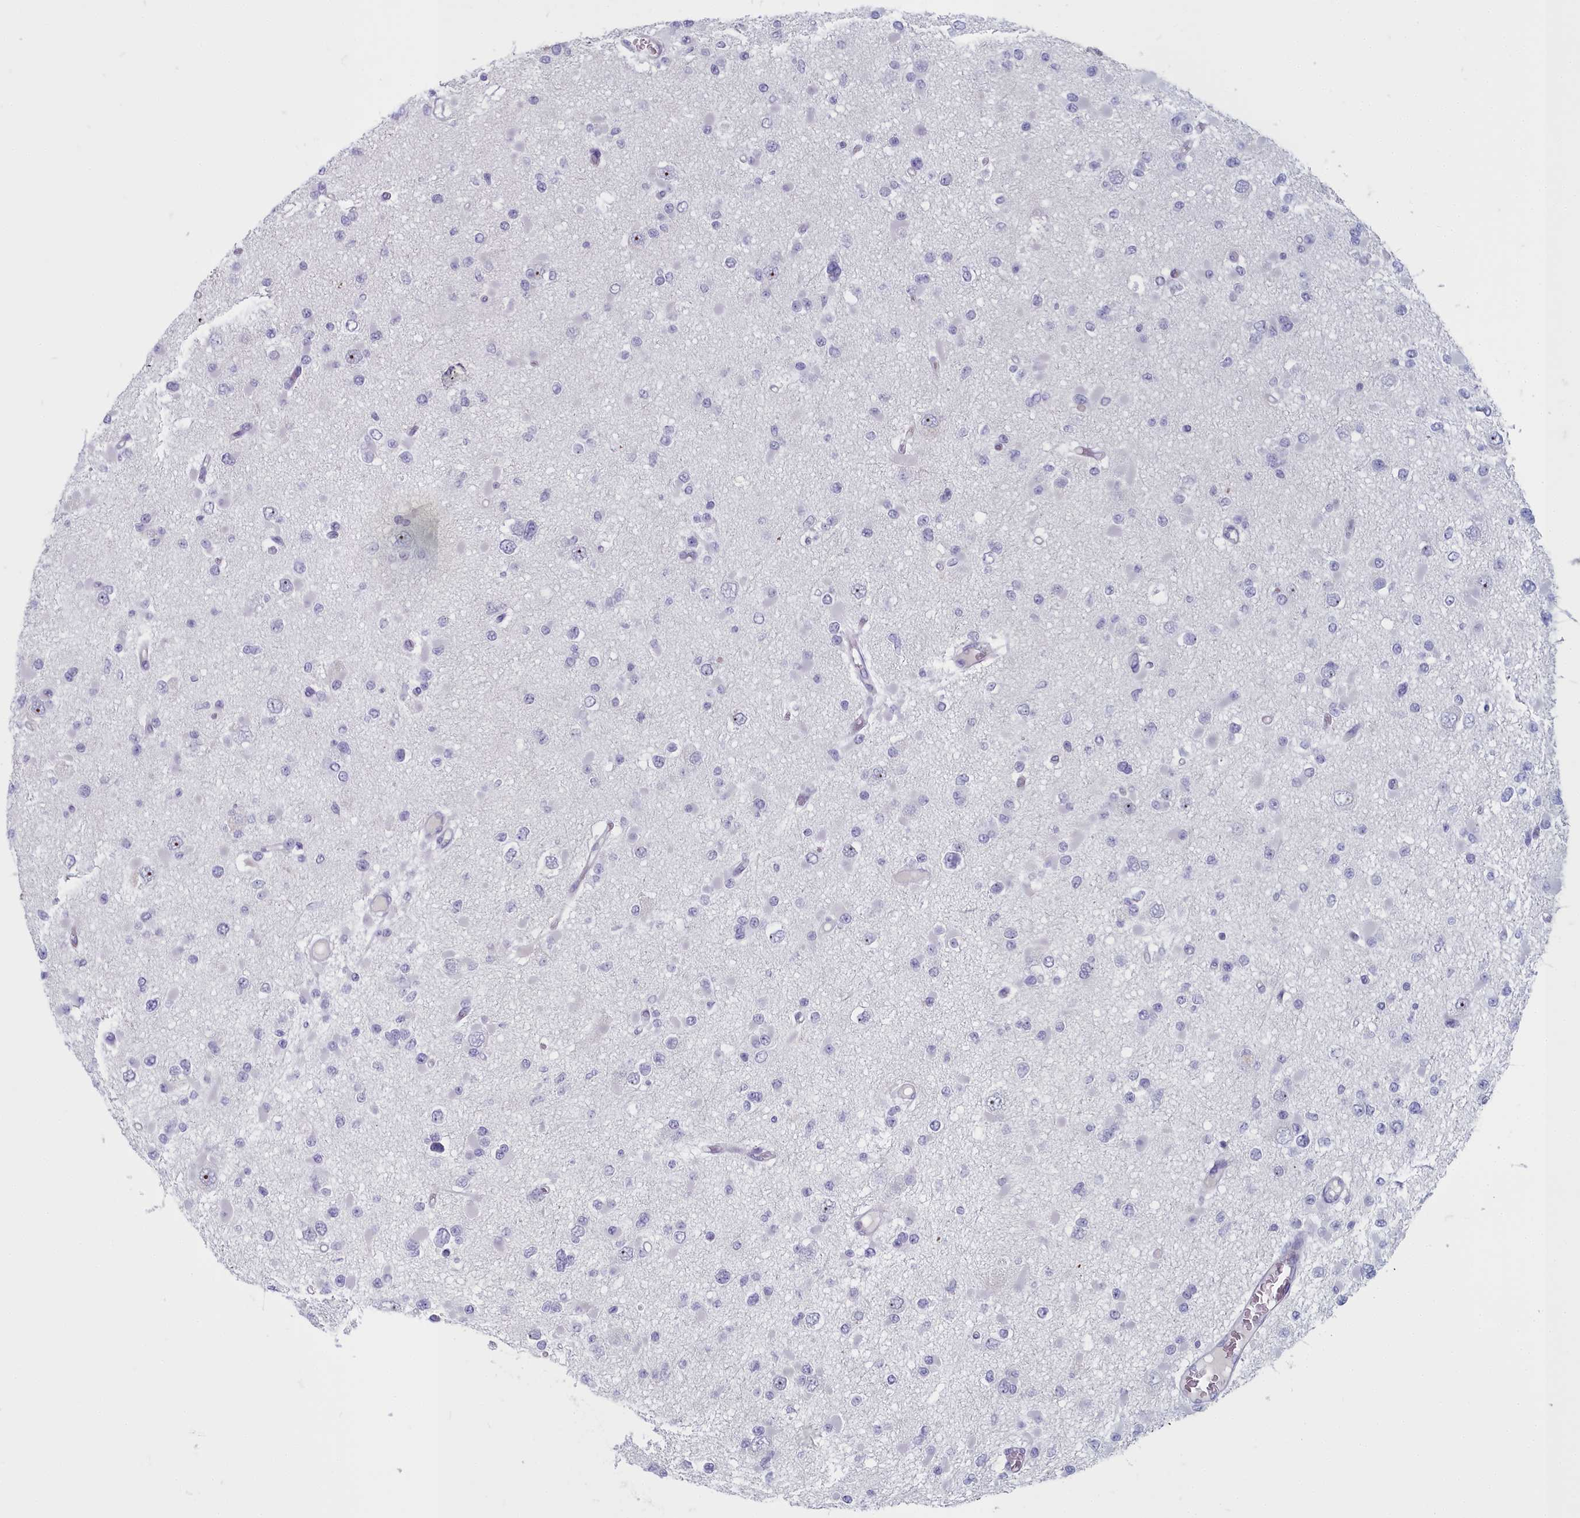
{"staining": {"intensity": "negative", "quantity": "none", "location": "none"}, "tissue": "glioma", "cell_type": "Tumor cells", "image_type": "cancer", "snomed": [{"axis": "morphology", "description": "Glioma, malignant, Low grade"}, {"axis": "topography", "description": "Brain"}], "caption": "Tumor cells show no significant expression in malignant glioma (low-grade).", "gene": "INSYN2A", "patient": {"sex": "female", "age": 22}}